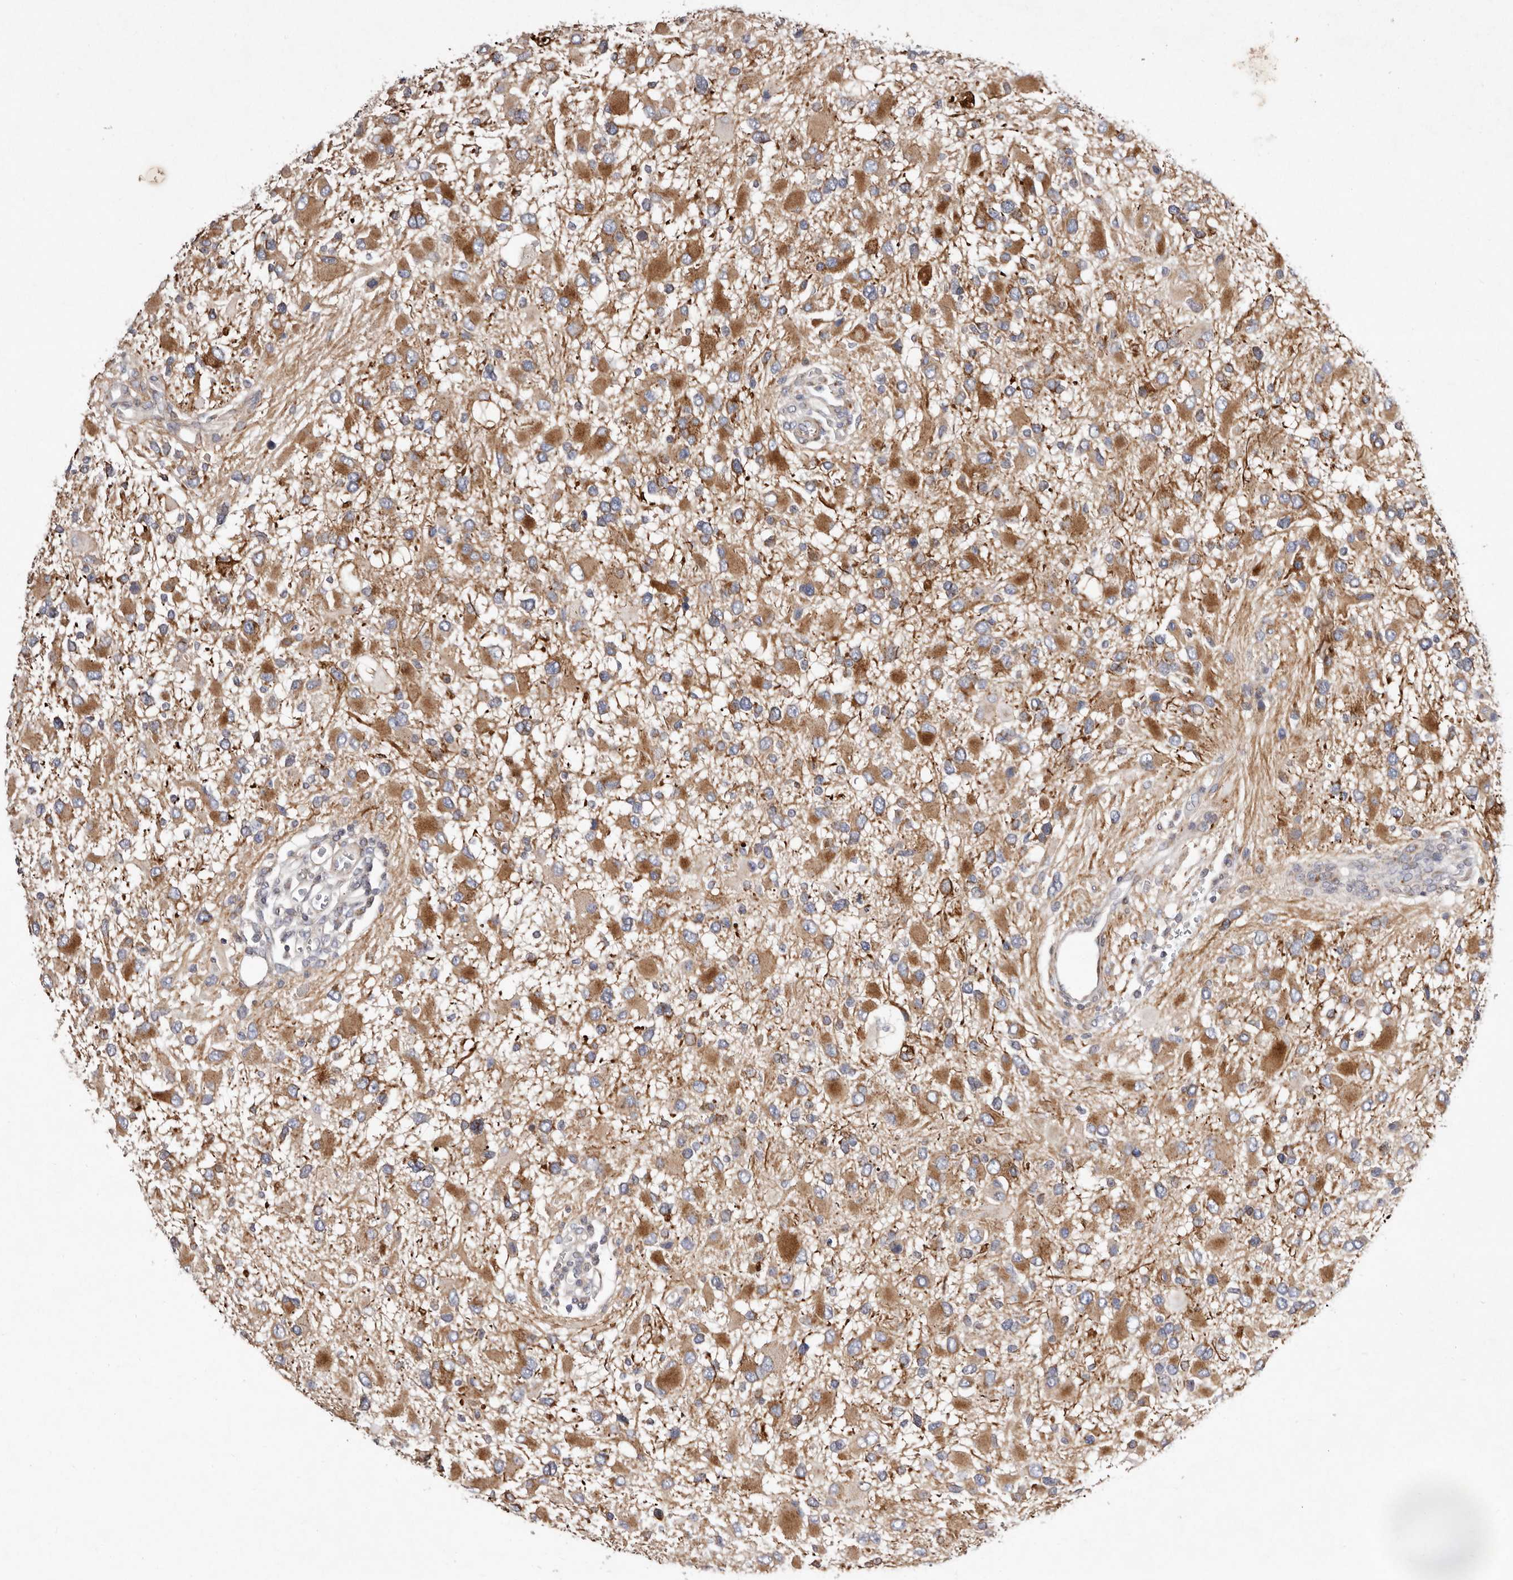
{"staining": {"intensity": "moderate", "quantity": ">75%", "location": "cytoplasmic/membranous"}, "tissue": "glioma", "cell_type": "Tumor cells", "image_type": "cancer", "snomed": [{"axis": "morphology", "description": "Glioma, malignant, High grade"}, {"axis": "topography", "description": "Brain"}], "caption": "Tumor cells reveal medium levels of moderate cytoplasmic/membranous expression in approximately >75% of cells in malignant glioma (high-grade). (Brightfield microscopy of DAB IHC at high magnification).", "gene": "TIMM17B", "patient": {"sex": "male", "age": 53}}